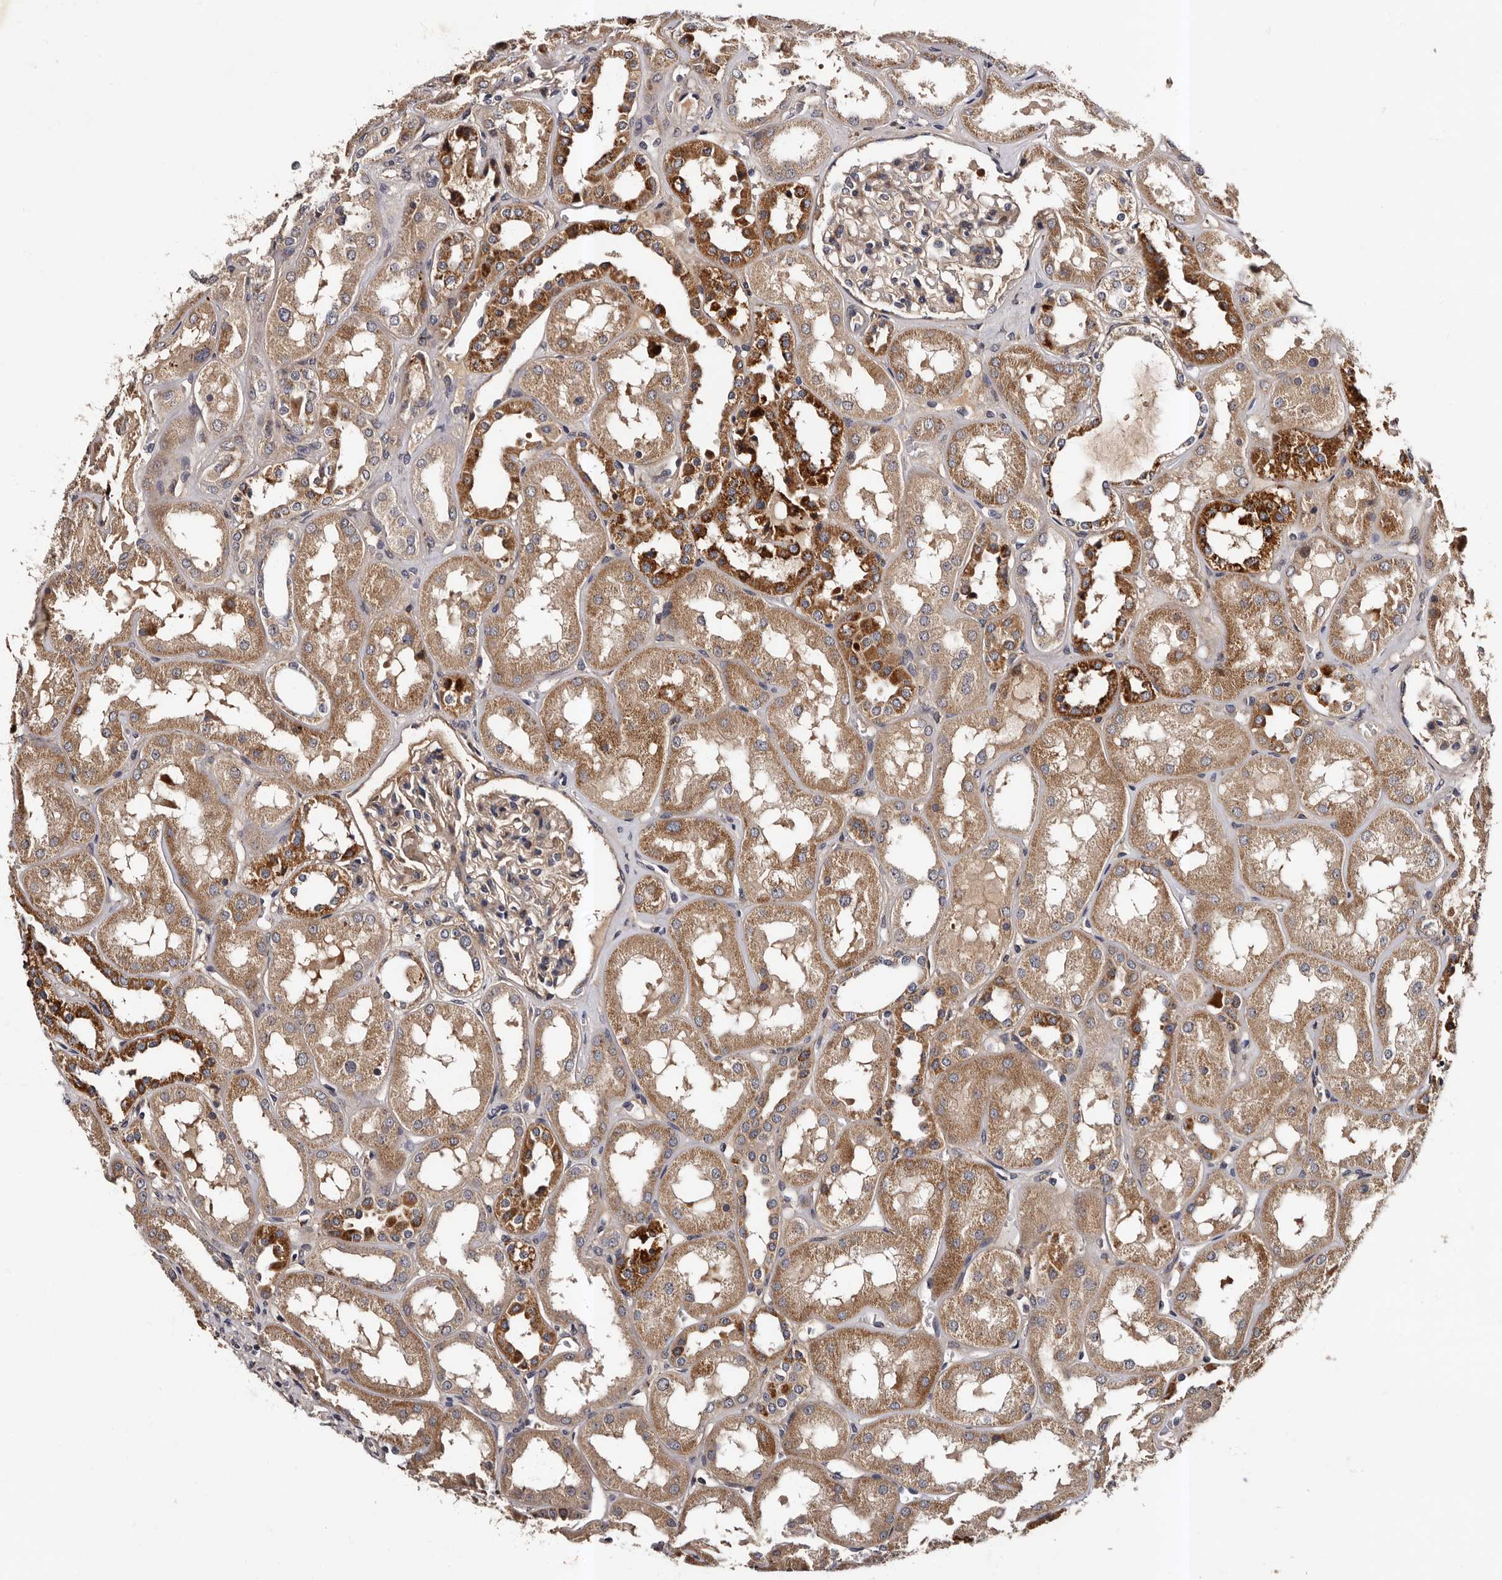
{"staining": {"intensity": "weak", "quantity": "25%-75%", "location": "cytoplasmic/membranous"}, "tissue": "kidney", "cell_type": "Cells in glomeruli", "image_type": "normal", "snomed": [{"axis": "morphology", "description": "Normal tissue, NOS"}, {"axis": "topography", "description": "Kidney"}], "caption": "Human kidney stained for a protein (brown) demonstrates weak cytoplasmic/membranous positive staining in approximately 25%-75% of cells in glomeruli.", "gene": "ADCK5", "patient": {"sex": "male", "age": 70}}